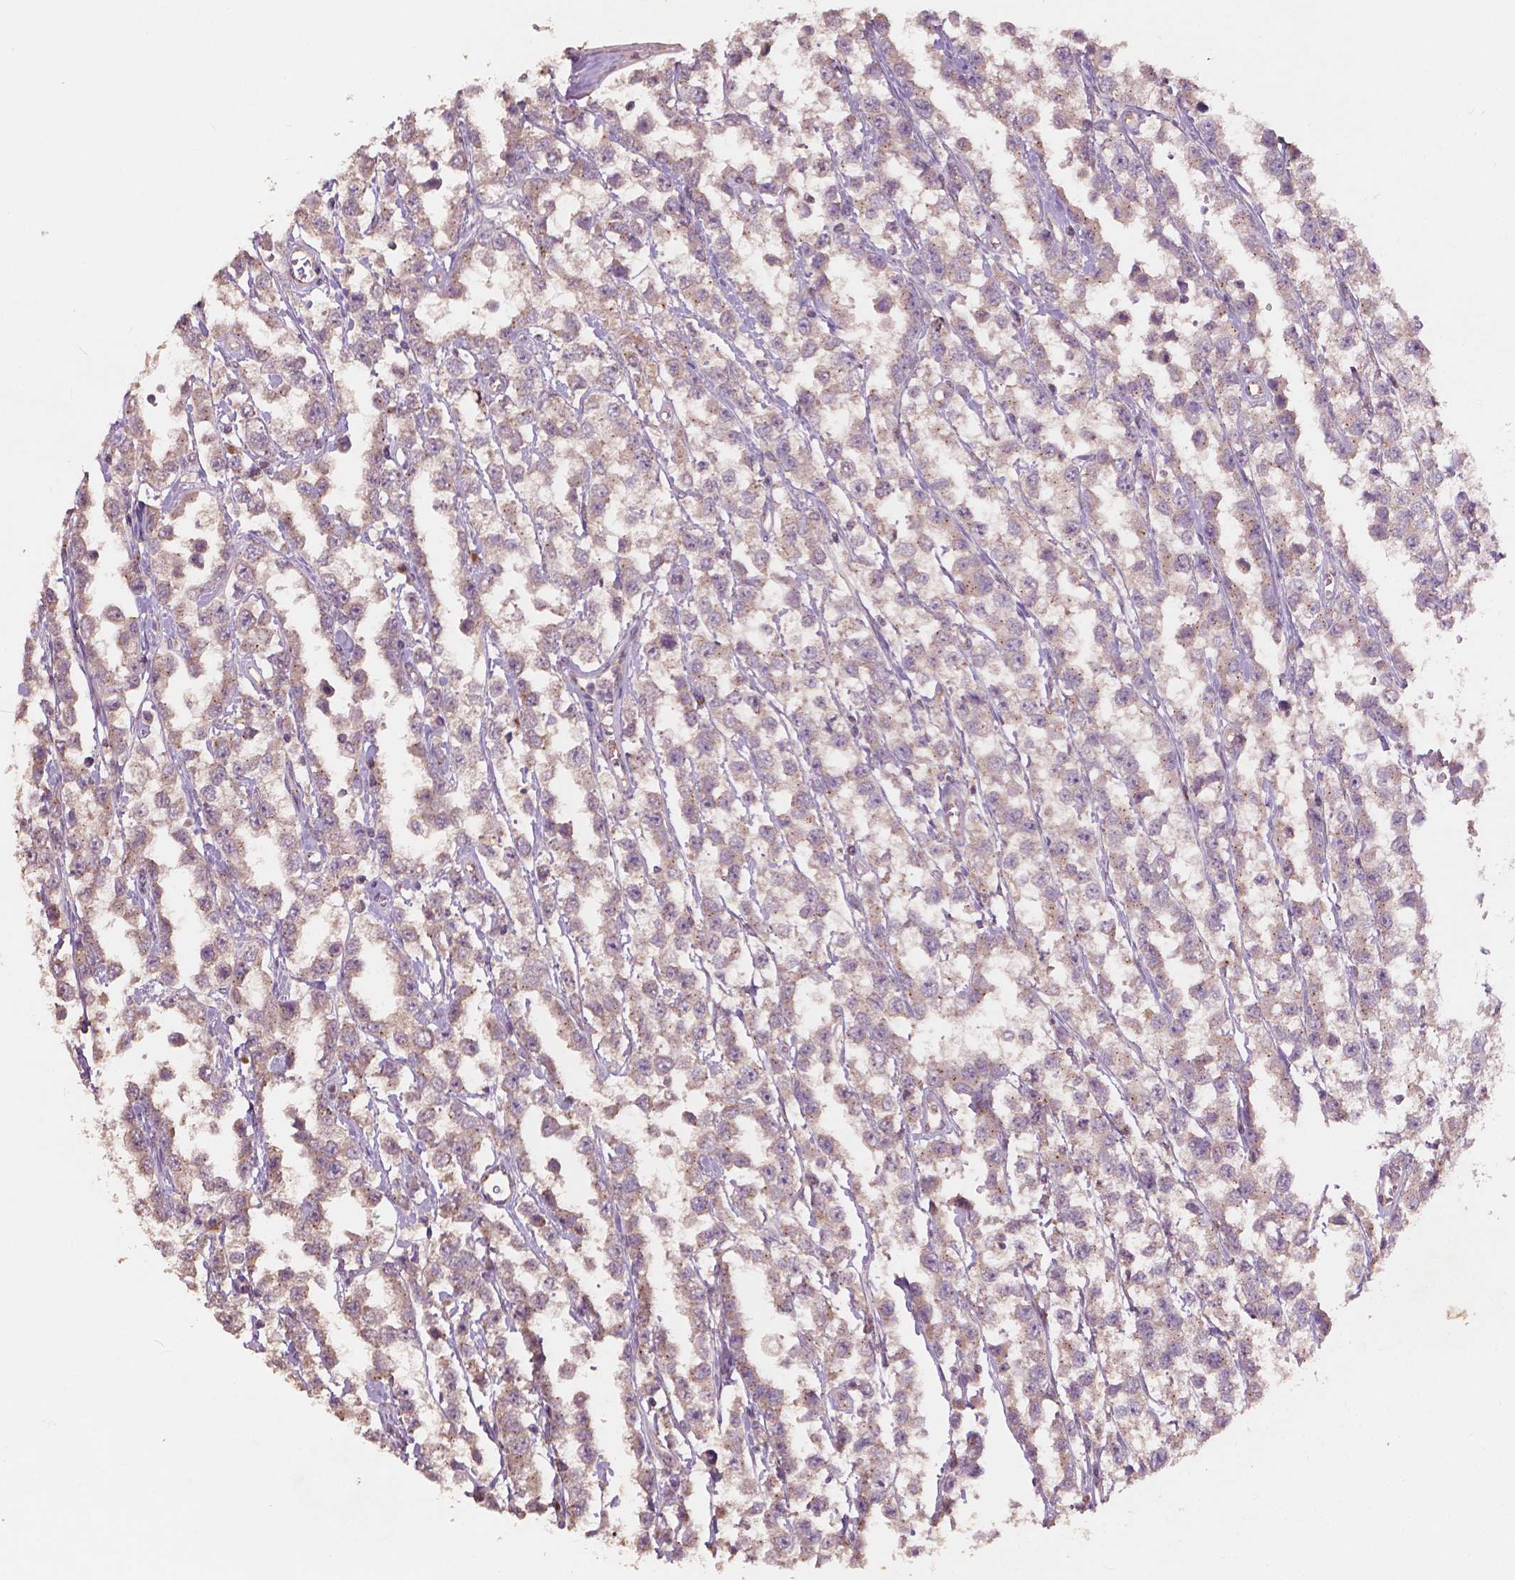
{"staining": {"intensity": "weak", "quantity": "25%-75%", "location": "cytoplasmic/membranous"}, "tissue": "testis cancer", "cell_type": "Tumor cells", "image_type": "cancer", "snomed": [{"axis": "morphology", "description": "Seminoma, NOS"}, {"axis": "topography", "description": "Testis"}], "caption": "Immunohistochemical staining of seminoma (testis) reveals low levels of weak cytoplasmic/membranous positivity in about 25%-75% of tumor cells.", "gene": "CHPT1", "patient": {"sex": "male", "age": 34}}